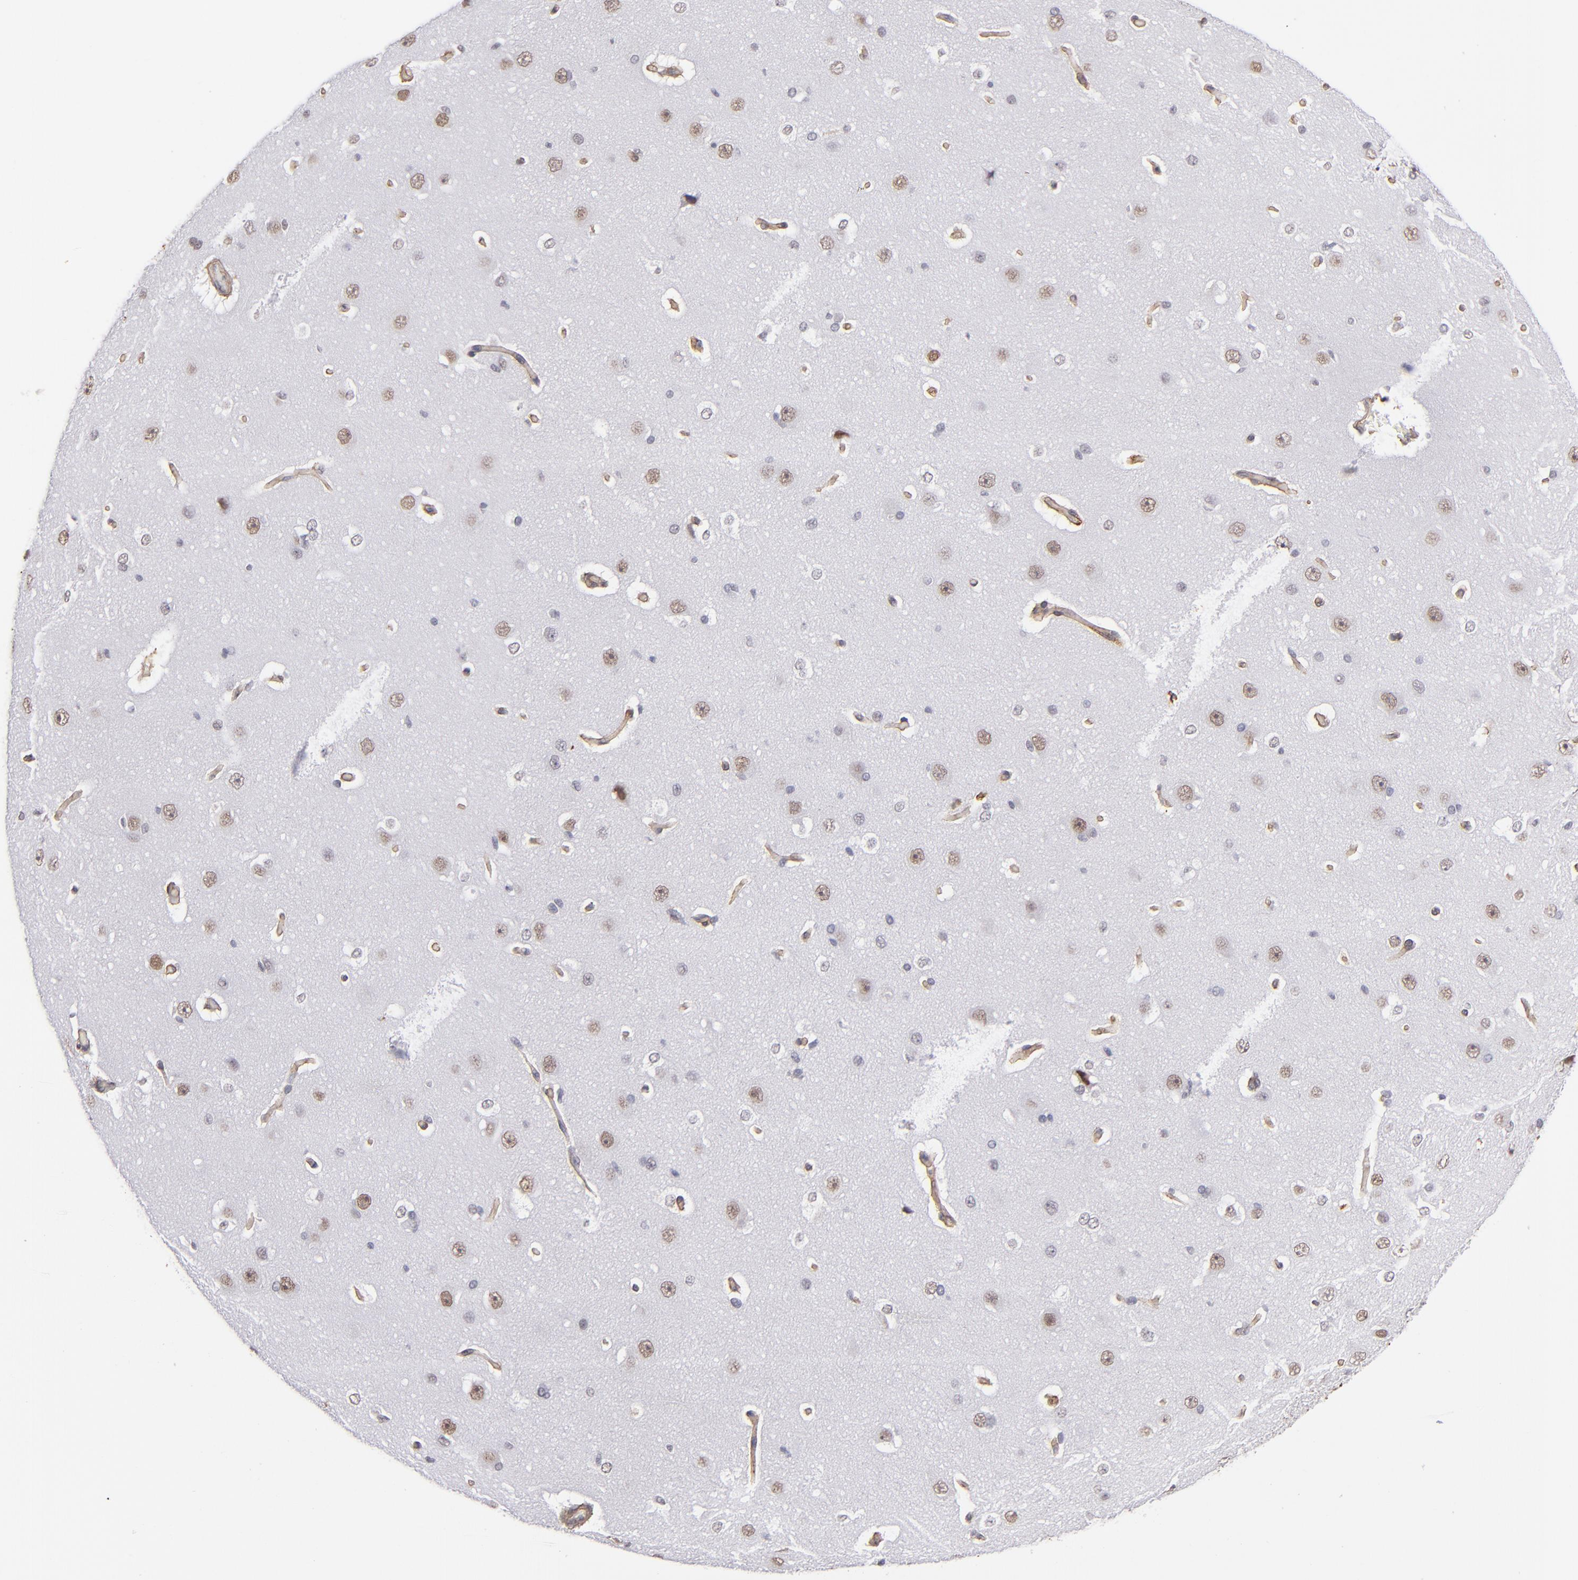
{"staining": {"intensity": "moderate", "quantity": ">75%", "location": "cytoplasmic/membranous"}, "tissue": "cerebral cortex", "cell_type": "Endothelial cells", "image_type": "normal", "snomed": [{"axis": "morphology", "description": "Normal tissue, NOS"}, {"axis": "topography", "description": "Cerebral cortex"}], "caption": "Cerebral cortex stained with DAB immunohistochemistry reveals medium levels of moderate cytoplasmic/membranous positivity in about >75% of endothelial cells. (brown staining indicates protein expression, while blue staining denotes nuclei).", "gene": "LAMC1", "patient": {"sex": "female", "age": 45}}